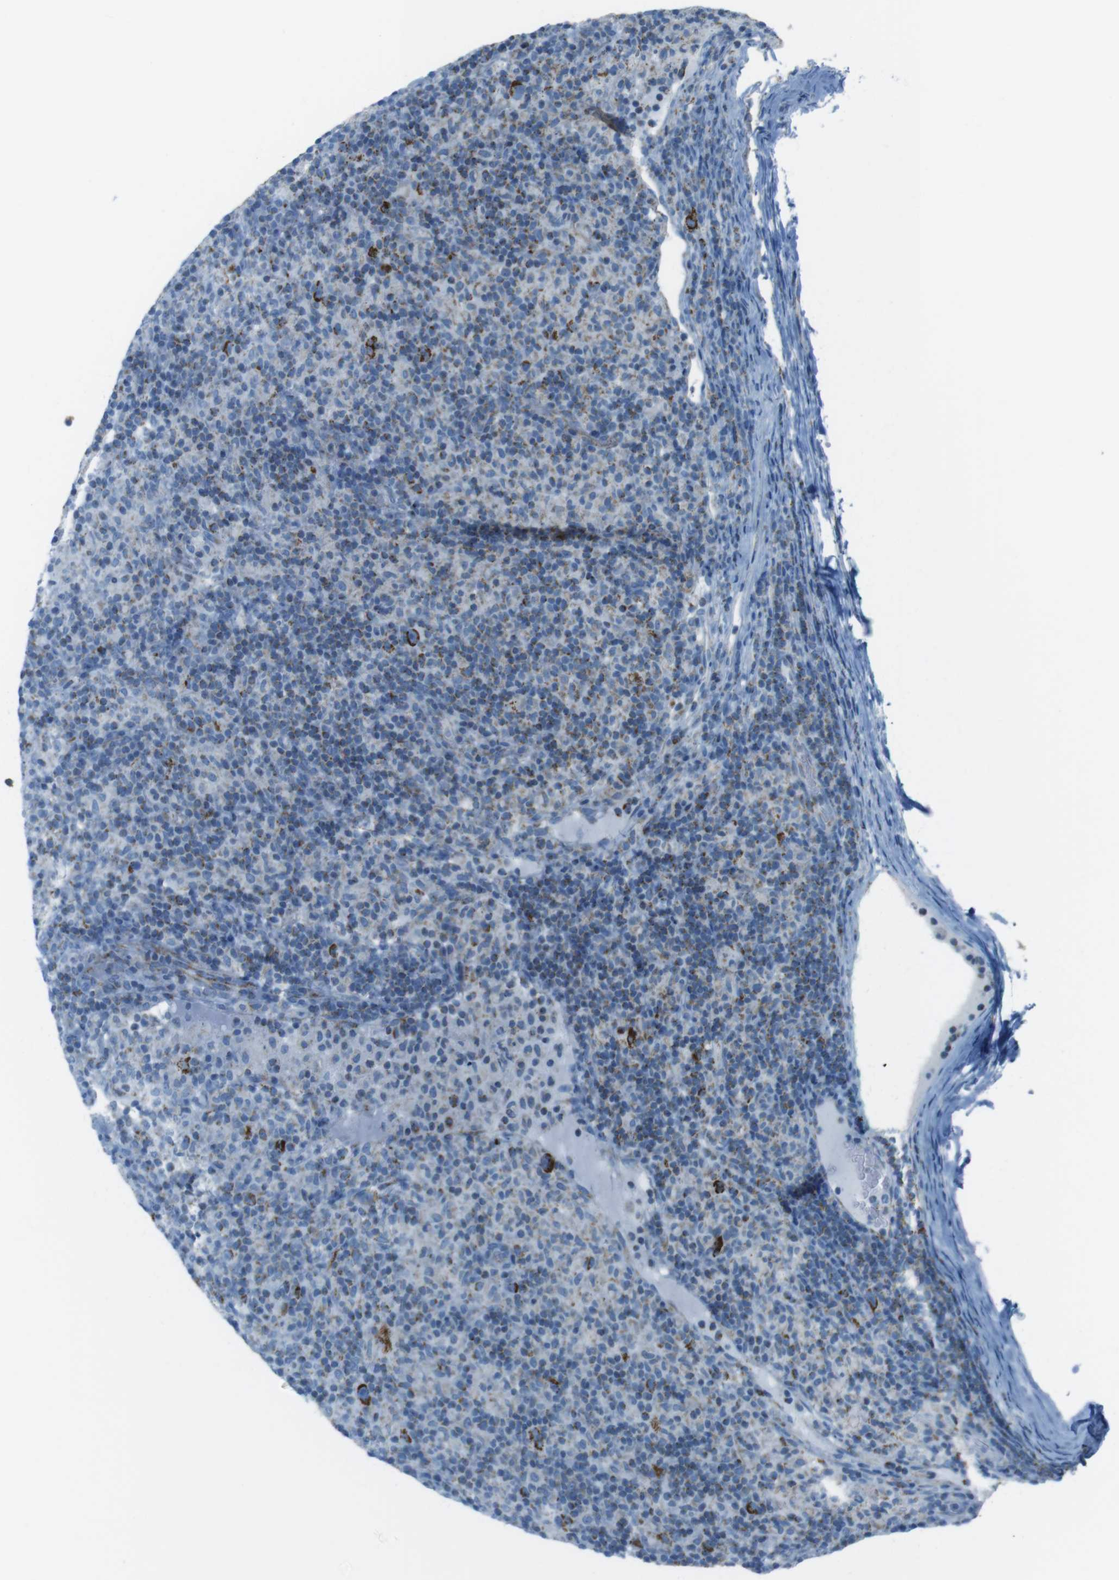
{"staining": {"intensity": "strong", "quantity": ">75%", "location": "cytoplasmic/membranous"}, "tissue": "lymphoma", "cell_type": "Tumor cells", "image_type": "cancer", "snomed": [{"axis": "morphology", "description": "Hodgkin's disease, NOS"}, {"axis": "topography", "description": "Lymph node"}], "caption": "Hodgkin's disease stained for a protein shows strong cytoplasmic/membranous positivity in tumor cells.", "gene": "DNAJA3", "patient": {"sex": "male", "age": 70}}